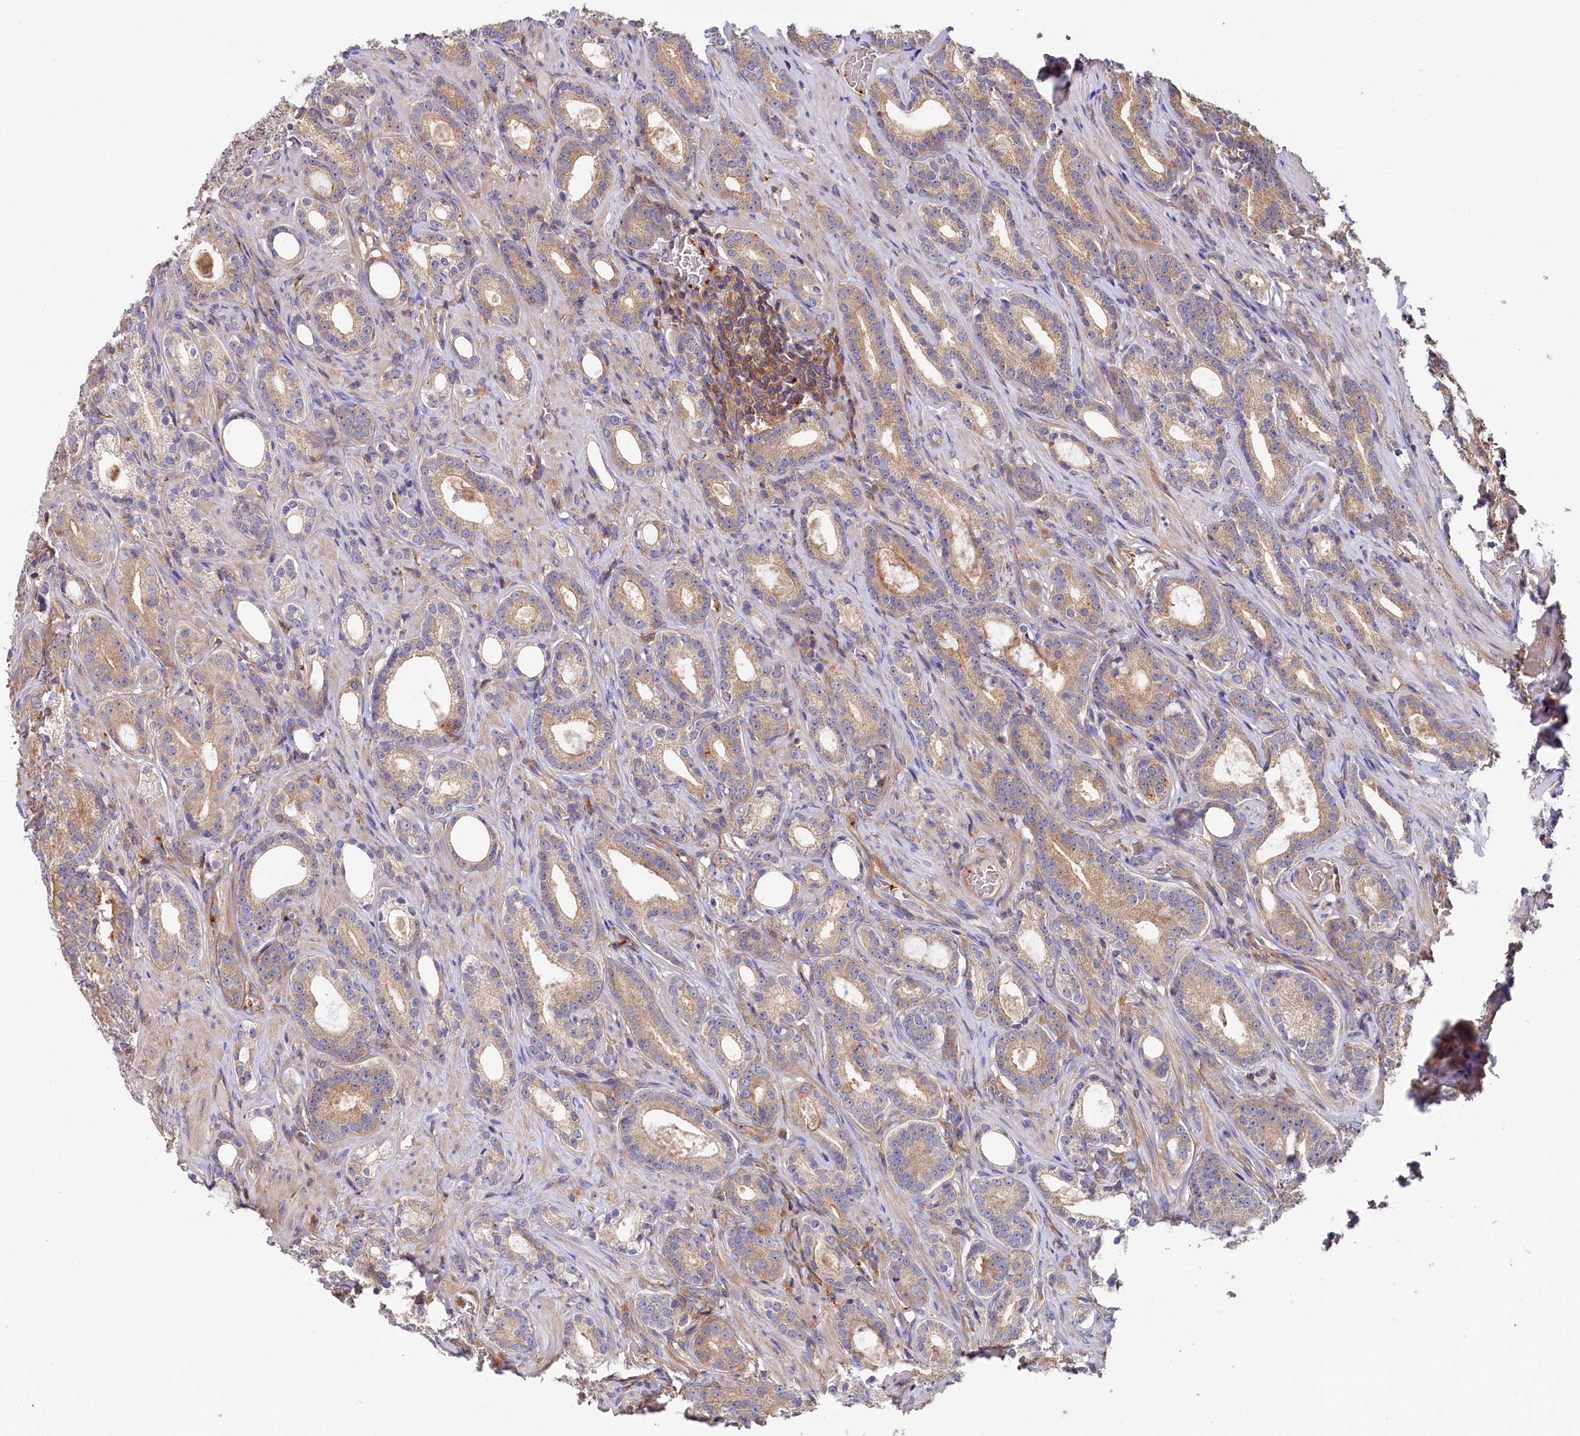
{"staining": {"intensity": "moderate", "quantity": "25%-75%", "location": "cytoplasmic/membranous"}, "tissue": "prostate cancer", "cell_type": "Tumor cells", "image_type": "cancer", "snomed": [{"axis": "morphology", "description": "Adenocarcinoma, Low grade"}, {"axis": "topography", "description": "Prostate"}], "caption": "This is an image of IHC staining of low-grade adenocarcinoma (prostate), which shows moderate expression in the cytoplasmic/membranous of tumor cells.", "gene": "PPIP5K1", "patient": {"sex": "male", "age": 71}}